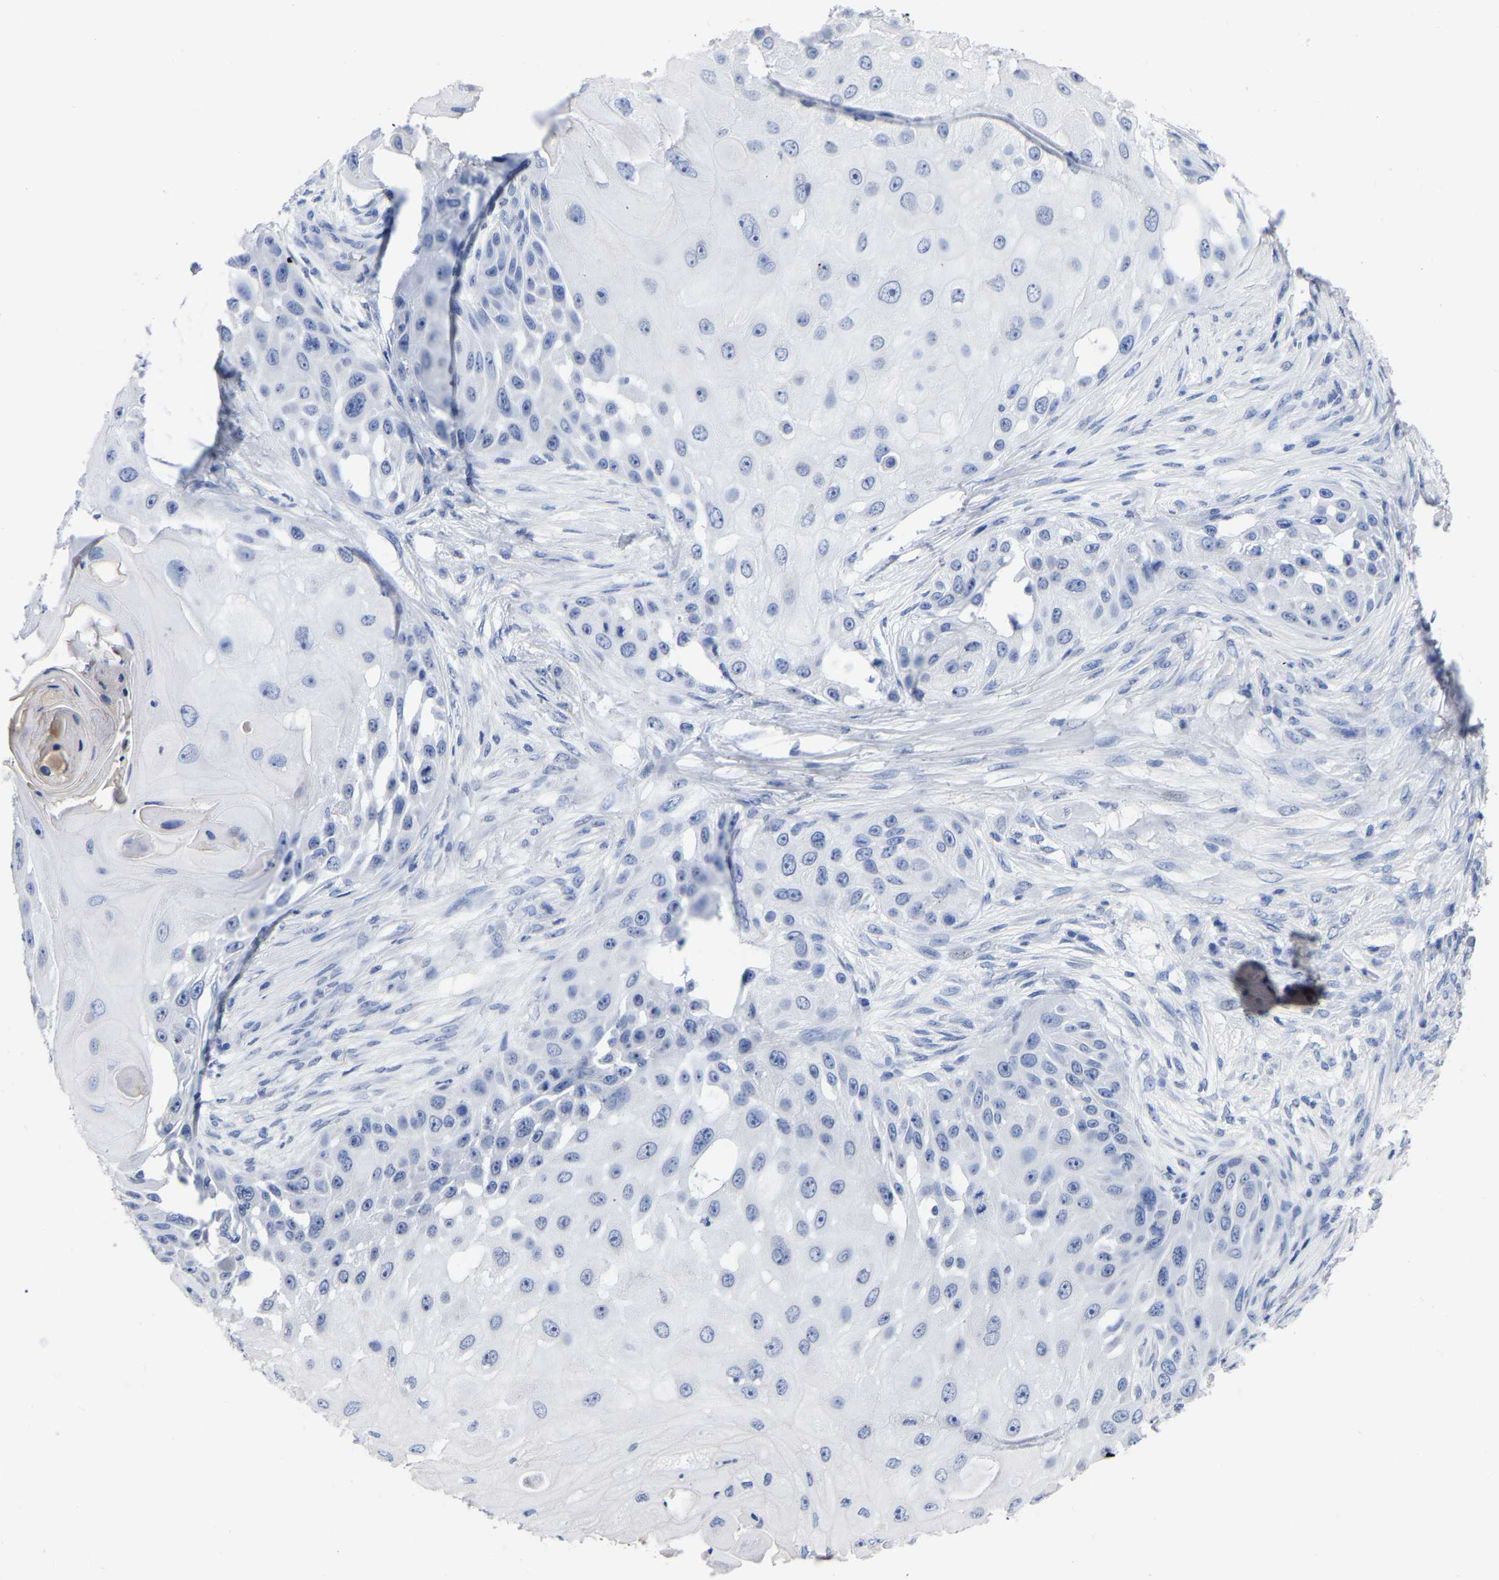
{"staining": {"intensity": "negative", "quantity": "none", "location": "none"}, "tissue": "skin cancer", "cell_type": "Tumor cells", "image_type": "cancer", "snomed": [{"axis": "morphology", "description": "Squamous cell carcinoma, NOS"}, {"axis": "topography", "description": "Skin"}], "caption": "This is an IHC image of human squamous cell carcinoma (skin). There is no staining in tumor cells.", "gene": "ANXA13", "patient": {"sex": "female", "age": 44}}